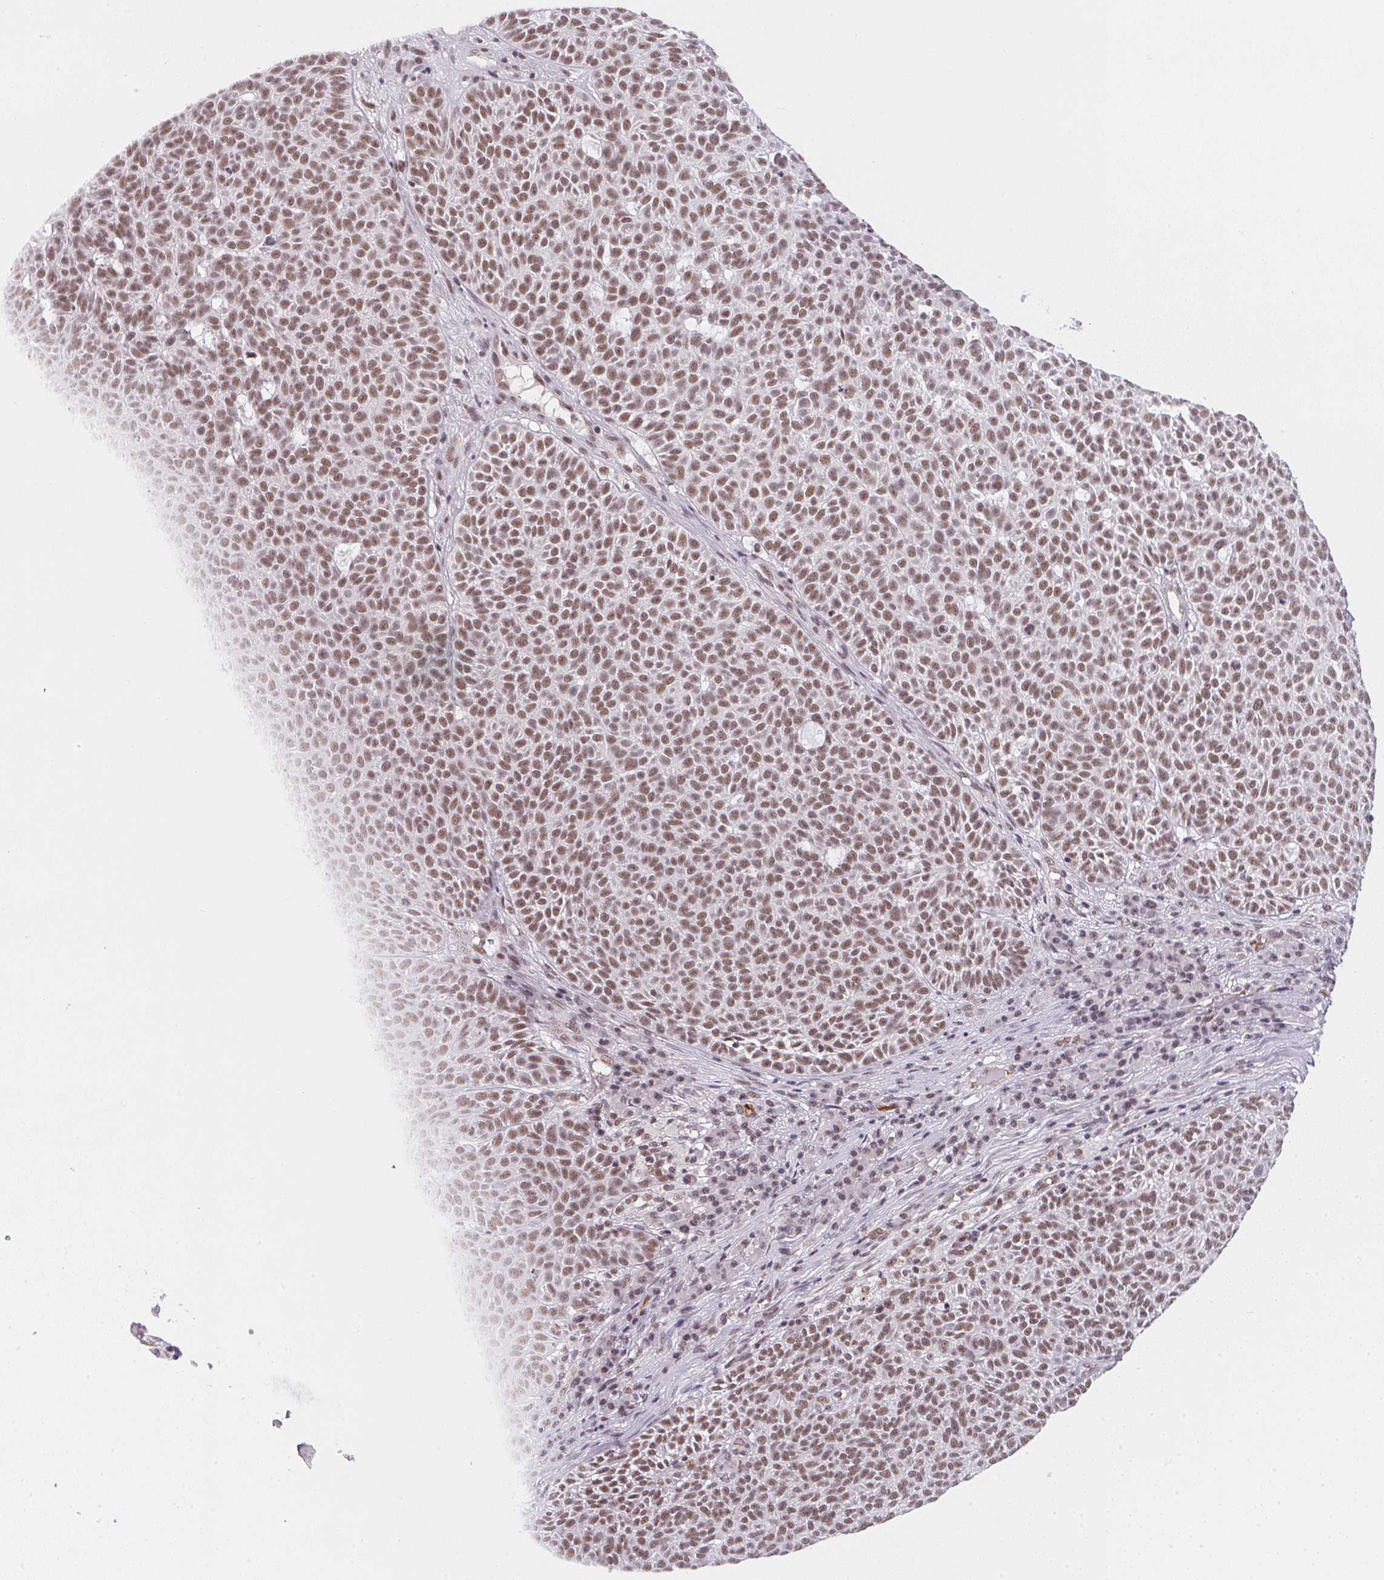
{"staining": {"intensity": "moderate", "quantity": ">75%", "location": "nuclear"}, "tissue": "skin cancer", "cell_type": "Tumor cells", "image_type": "cancer", "snomed": [{"axis": "morphology", "description": "Squamous cell carcinoma, NOS"}, {"axis": "topography", "description": "Skin"}], "caption": "The photomicrograph reveals staining of squamous cell carcinoma (skin), revealing moderate nuclear protein staining (brown color) within tumor cells. (Brightfield microscopy of DAB IHC at high magnification).", "gene": "SRSF7", "patient": {"sex": "female", "age": 90}}